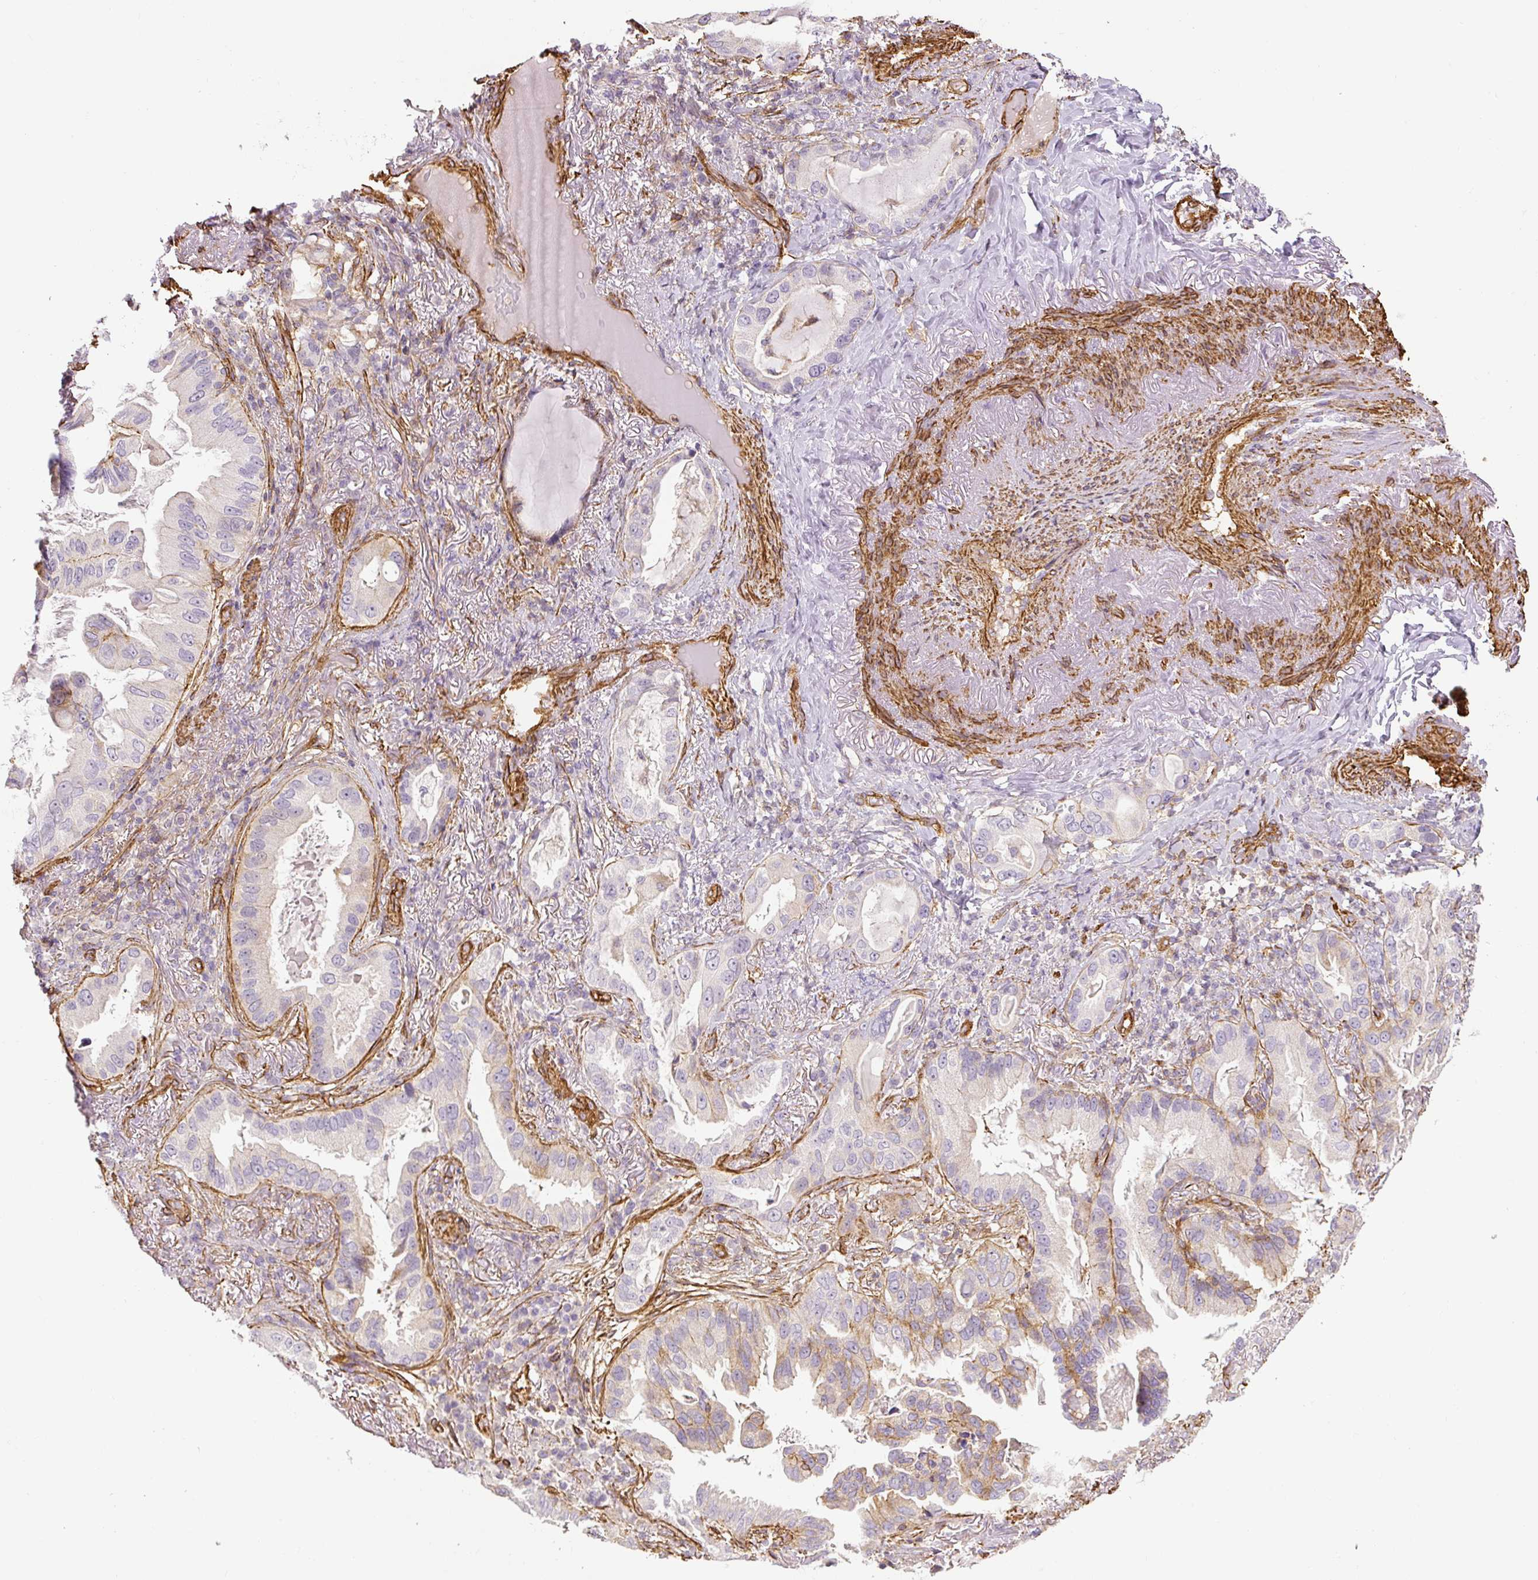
{"staining": {"intensity": "negative", "quantity": "none", "location": "none"}, "tissue": "lung cancer", "cell_type": "Tumor cells", "image_type": "cancer", "snomed": [{"axis": "morphology", "description": "Adenocarcinoma, NOS"}, {"axis": "topography", "description": "Lung"}], "caption": "IHC image of lung adenocarcinoma stained for a protein (brown), which displays no expression in tumor cells. The staining was performed using DAB to visualize the protein expression in brown, while the nuclei were stained in blue with hematoxylin (Magnification: 20x).", "gene": "MYL12A", "patient": {"sex": "female", "age": 69}}